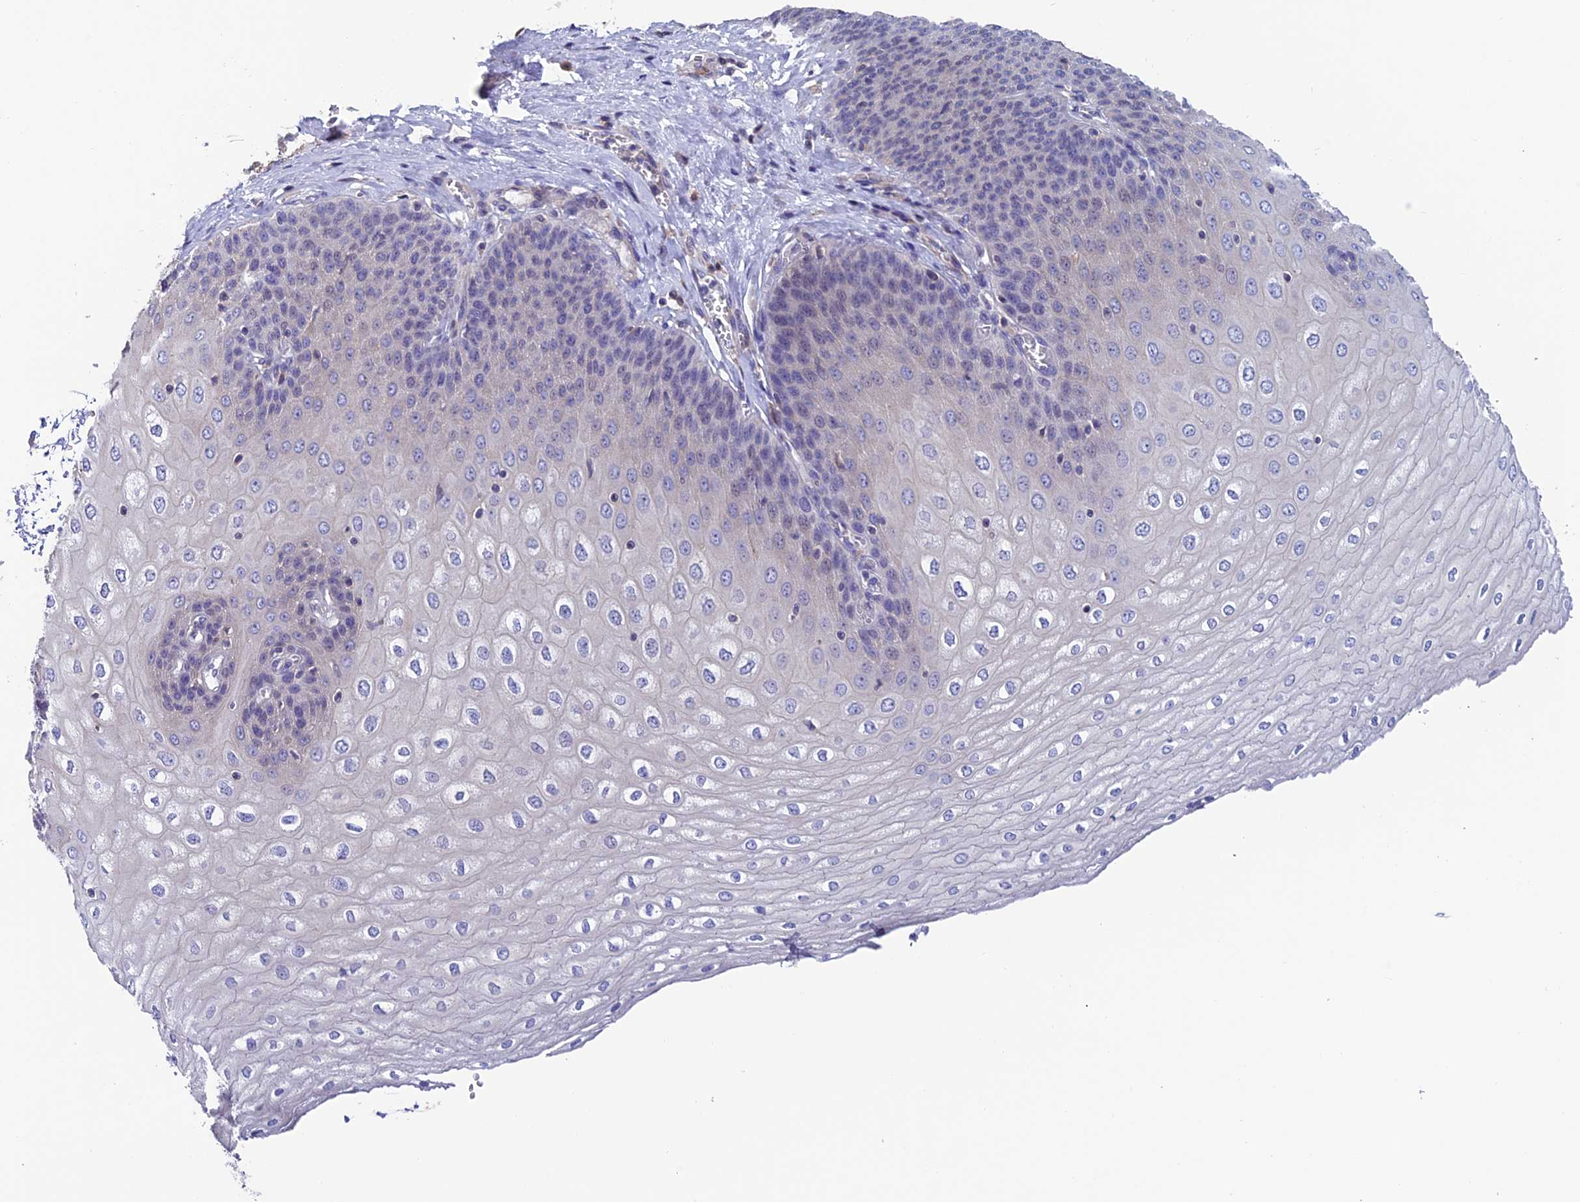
{"staining": {"intensity": "negative", "quantity": "none", "location": "none"}, "tissue": "esophagus", "cell_type": "Squamous epithelial cells", "image_type": "normal", "snomed": [{"axis": "morphology", "description": "Normal tissue, NOS"}, {"axis": "topography", "description": "Esophagus"}], "caption": "The histopathology image exhibits no significant staining in squamous epithelial cells of esophagus.", "gene": "FAM178B", "patient": {"sex": "male", "age": 60}}